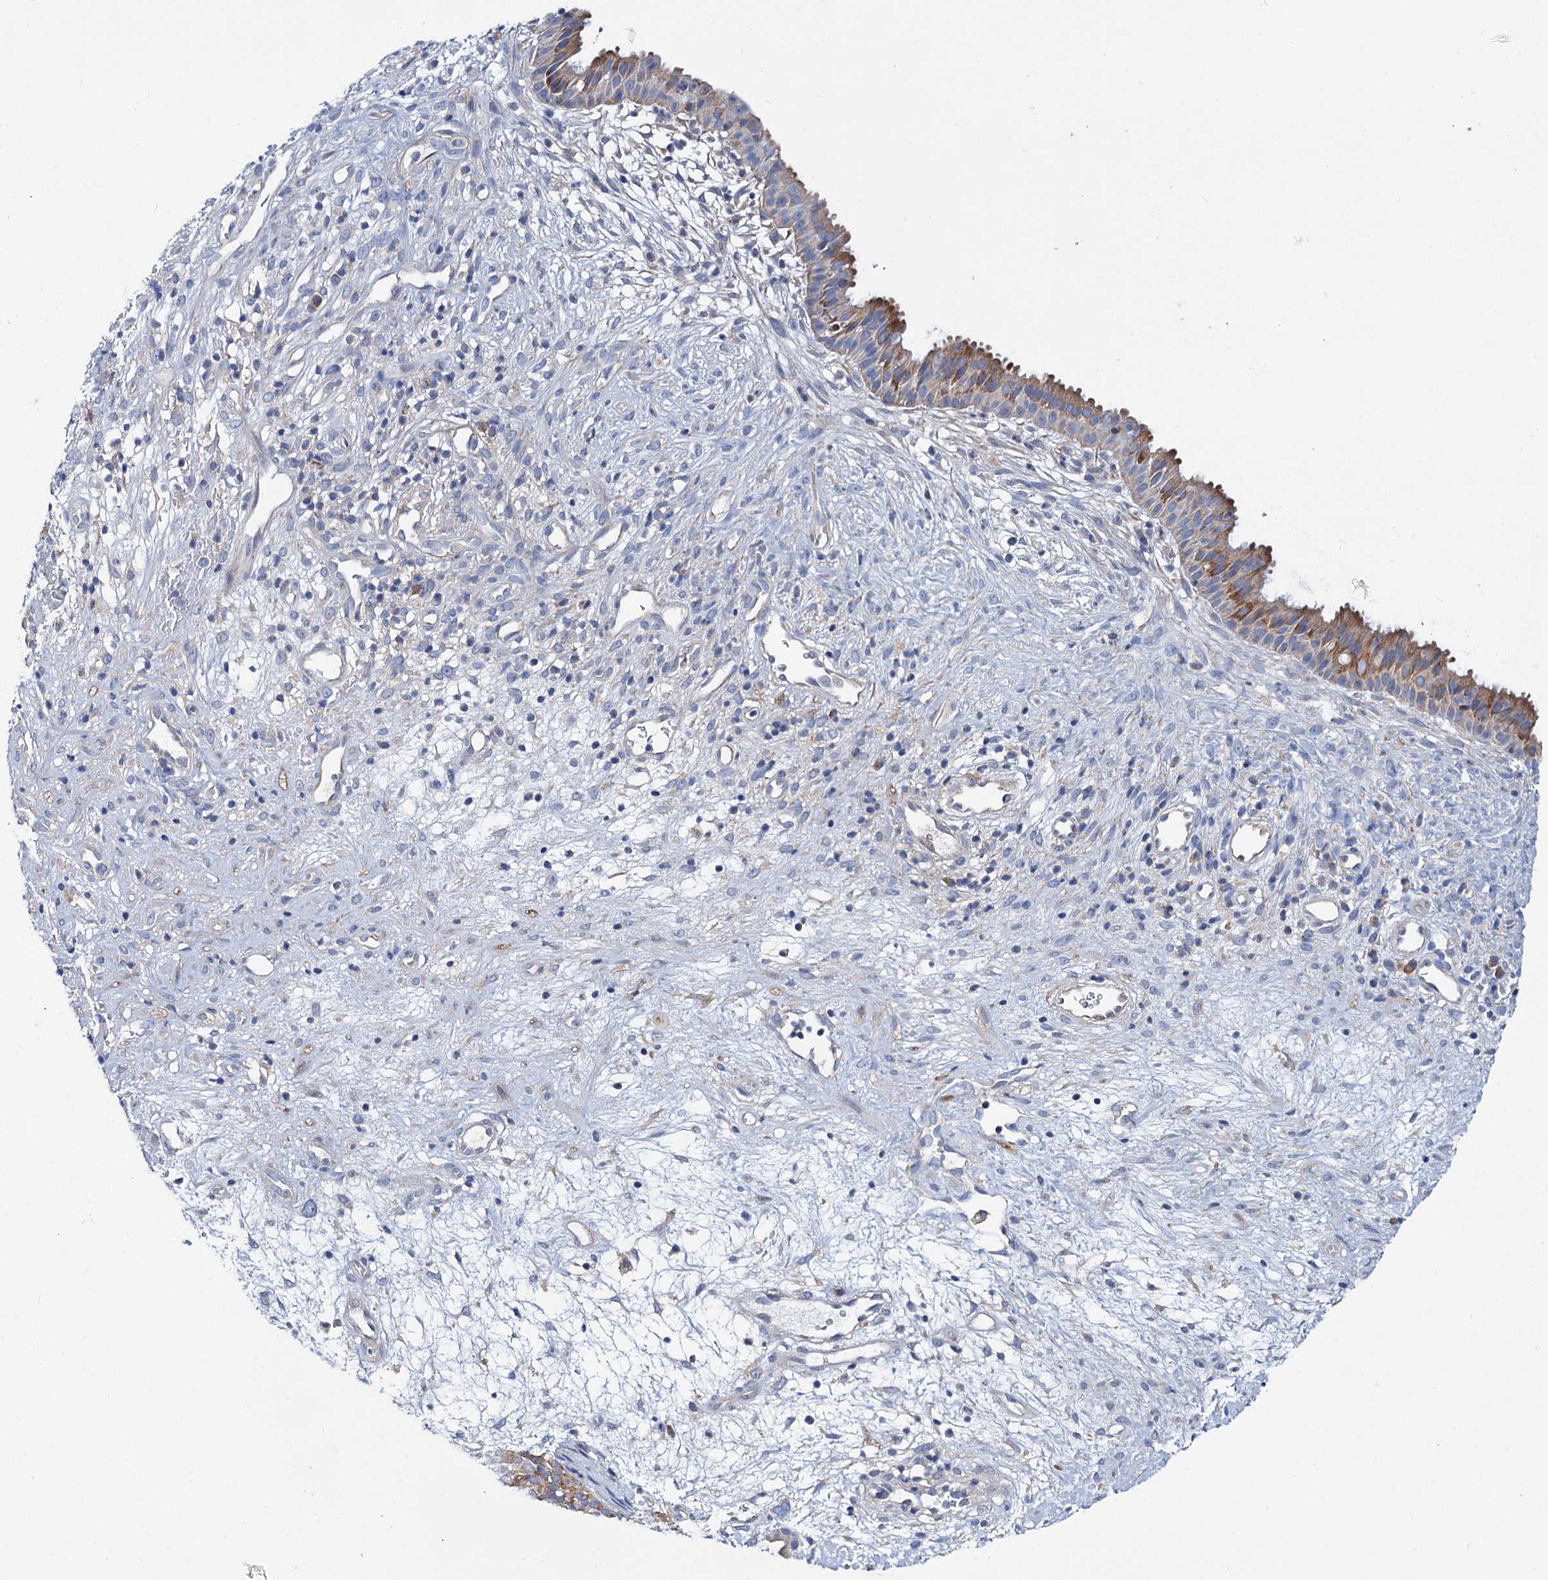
{"staining": {"intensity": "moderate", "quantity": "25%-75%", "location": "cytoplasmic/membranous"}, "tissue": "nasopharynx", "cell_type": "Respiratory epithelial cells", "image_type": "normal", "snomed": [{"axis": "morphology", "description": "Normal tissue, NOS"}, {"axis": "topography", "description": "Nasopharynx"}], "caption": "Benign nasopharynx was stained to show a protein in brown. There is medium levels of moderate cytoplasmic/membranous positivity in about 25%-75% of respiratory epithelial cells. (DAB (3,3'-diaminobenzidine) IHC with brightfield microscopy, high magnification).", "gene": "TRIM55", "patient": {"sex": "male", "age": 22}}